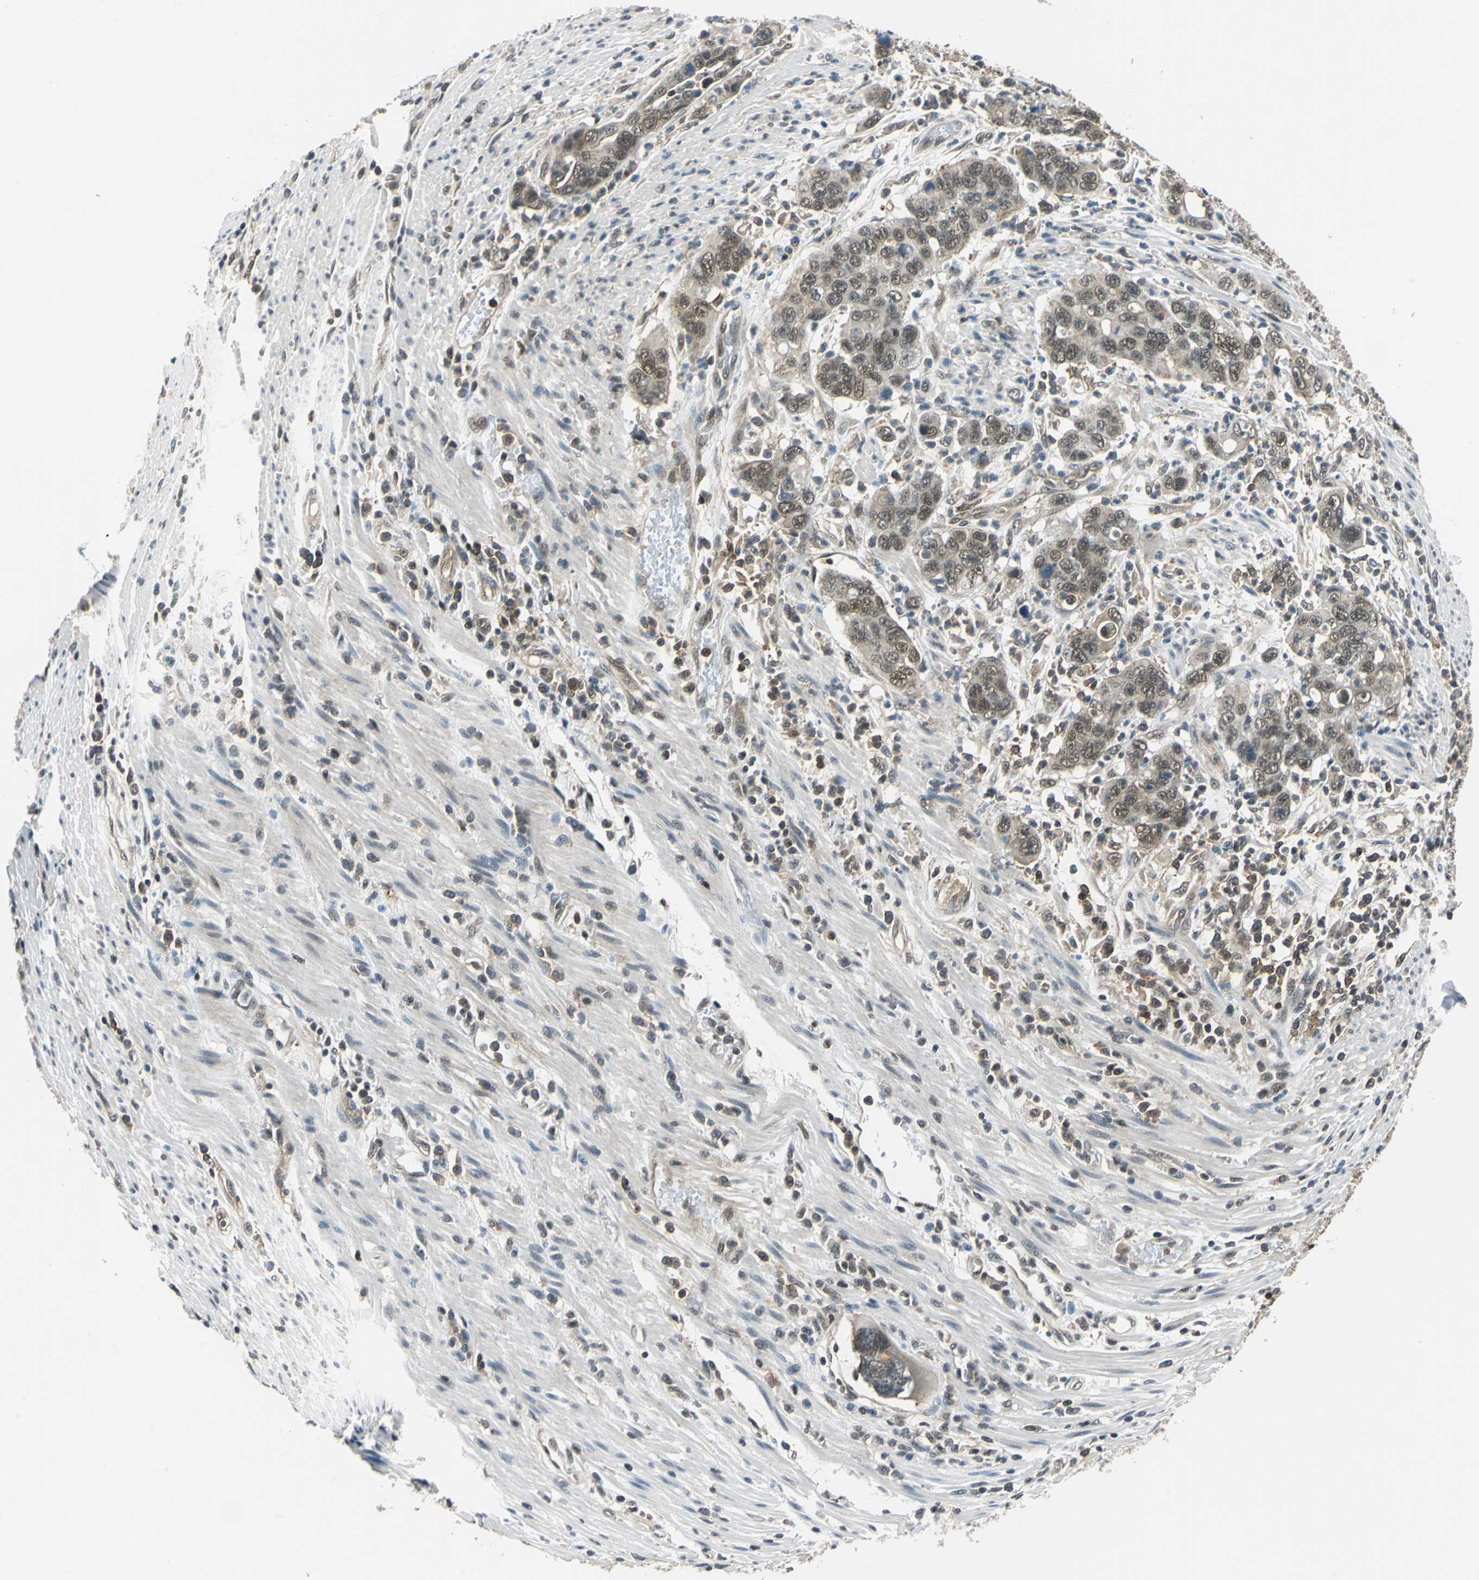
{"staining": {"intensity": "moderate", "quantity": ">75%", "location": "cytoplasmic/membranous,nuclear"}, "tissue": "pancreatic cancer", "cell_type": "Tumor cells", "image_type": "cancer", "snomed": [{"axis": "morphology", "description": "Adenocarcinoma, NOS"}, {"axis": "topography", "description": "Pancreas"}], "caption": "Moderate cytoplasmic/membranous and nuclear protein expression is seen in approximately >75% of tumor cells in pancreatic cancer (adenocarcinoma).", "gene": "ARPC3", "patient": {"sex": "female", "age": 71}}